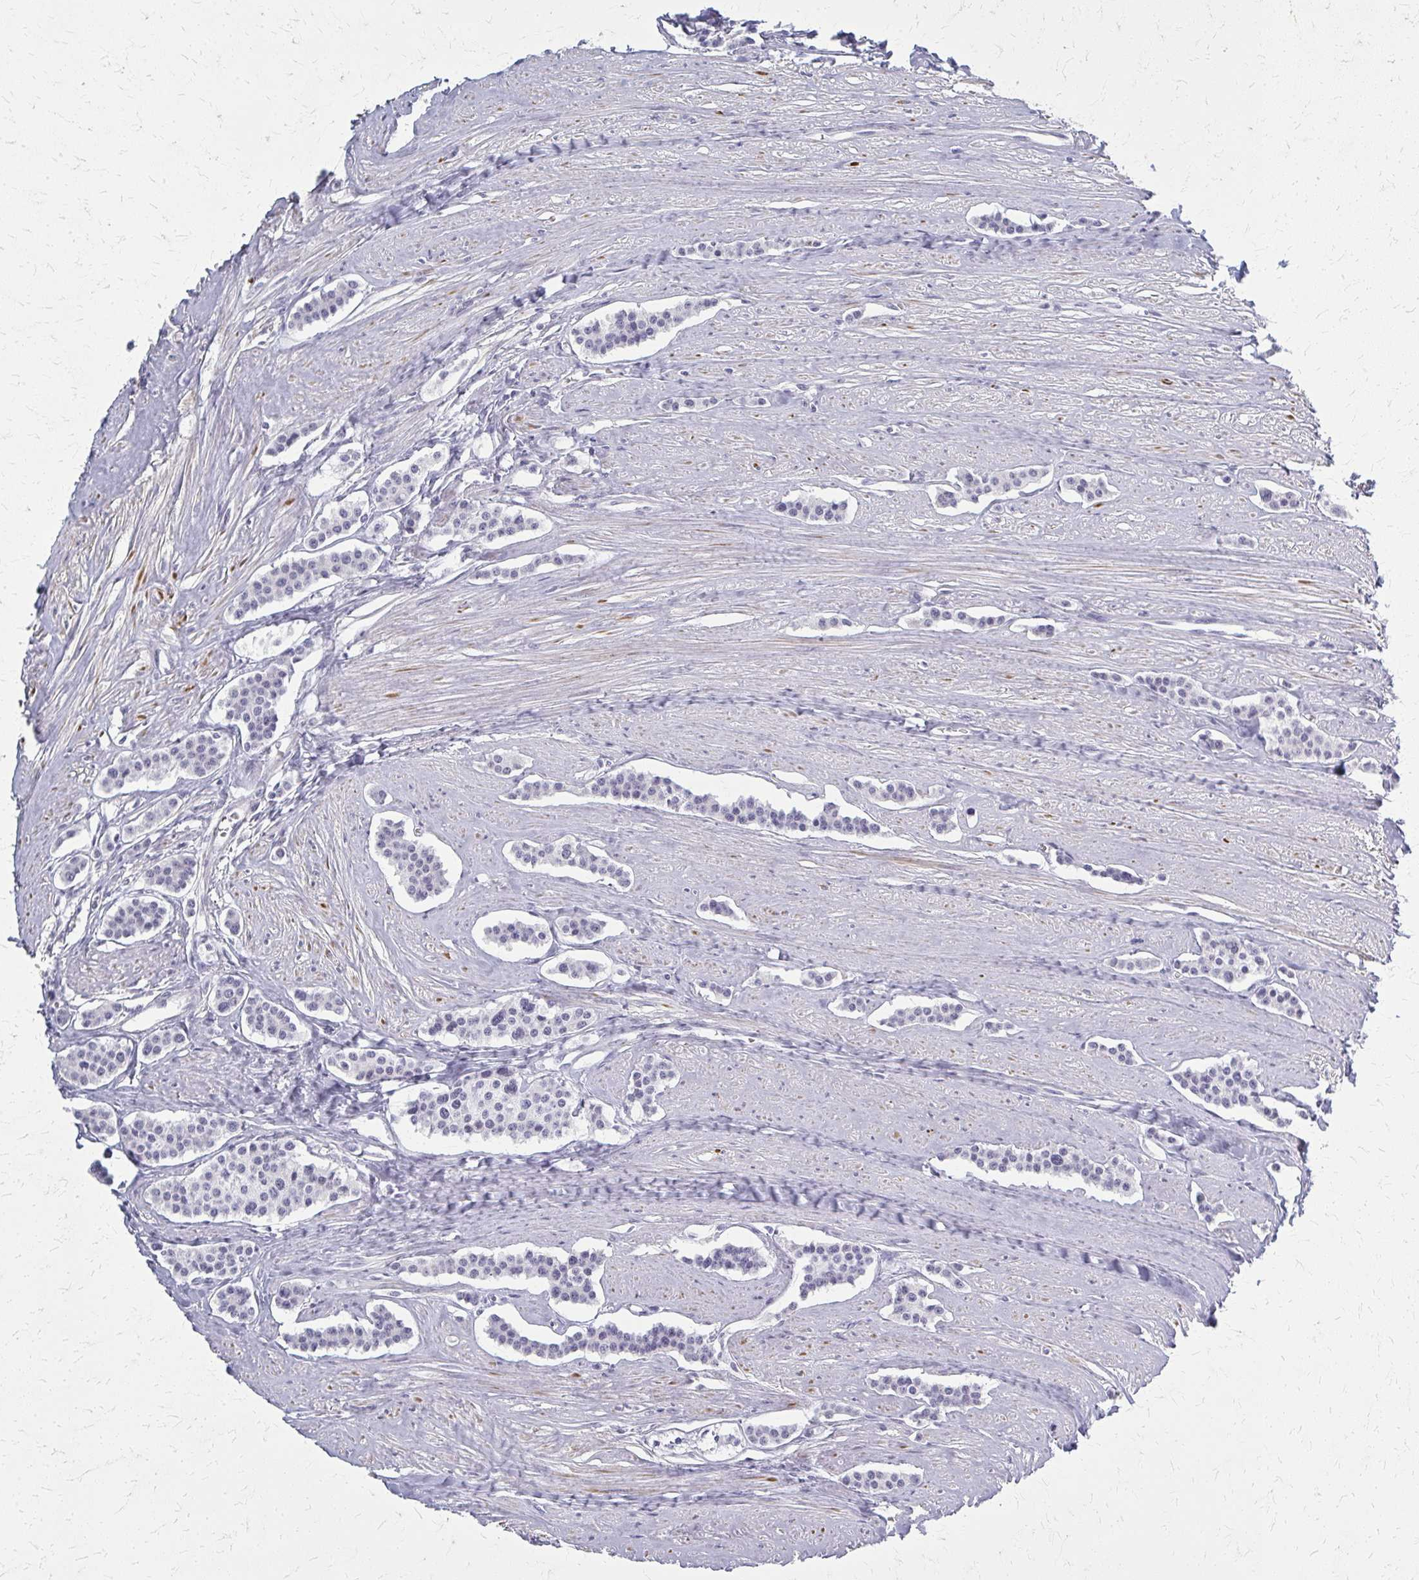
{"staining": {"intensity": "negative", "quantity": "none", "location": "none"}, "tissue": "carcinoid", "cell_type": "Tumor cells", "image_type": "cancer", "snomed": [{"axis": "morphology", "description": "Carcinoid, malignant, NOS"}, {"axis": "topography", "description": "Small intestine"}], "caption": "Immunohistochemistry (IHC) of carcinoid exhibits no expression in tumor cells.", "gene": "CASQ2", "patient": {"sex": "male", "age": 60}}